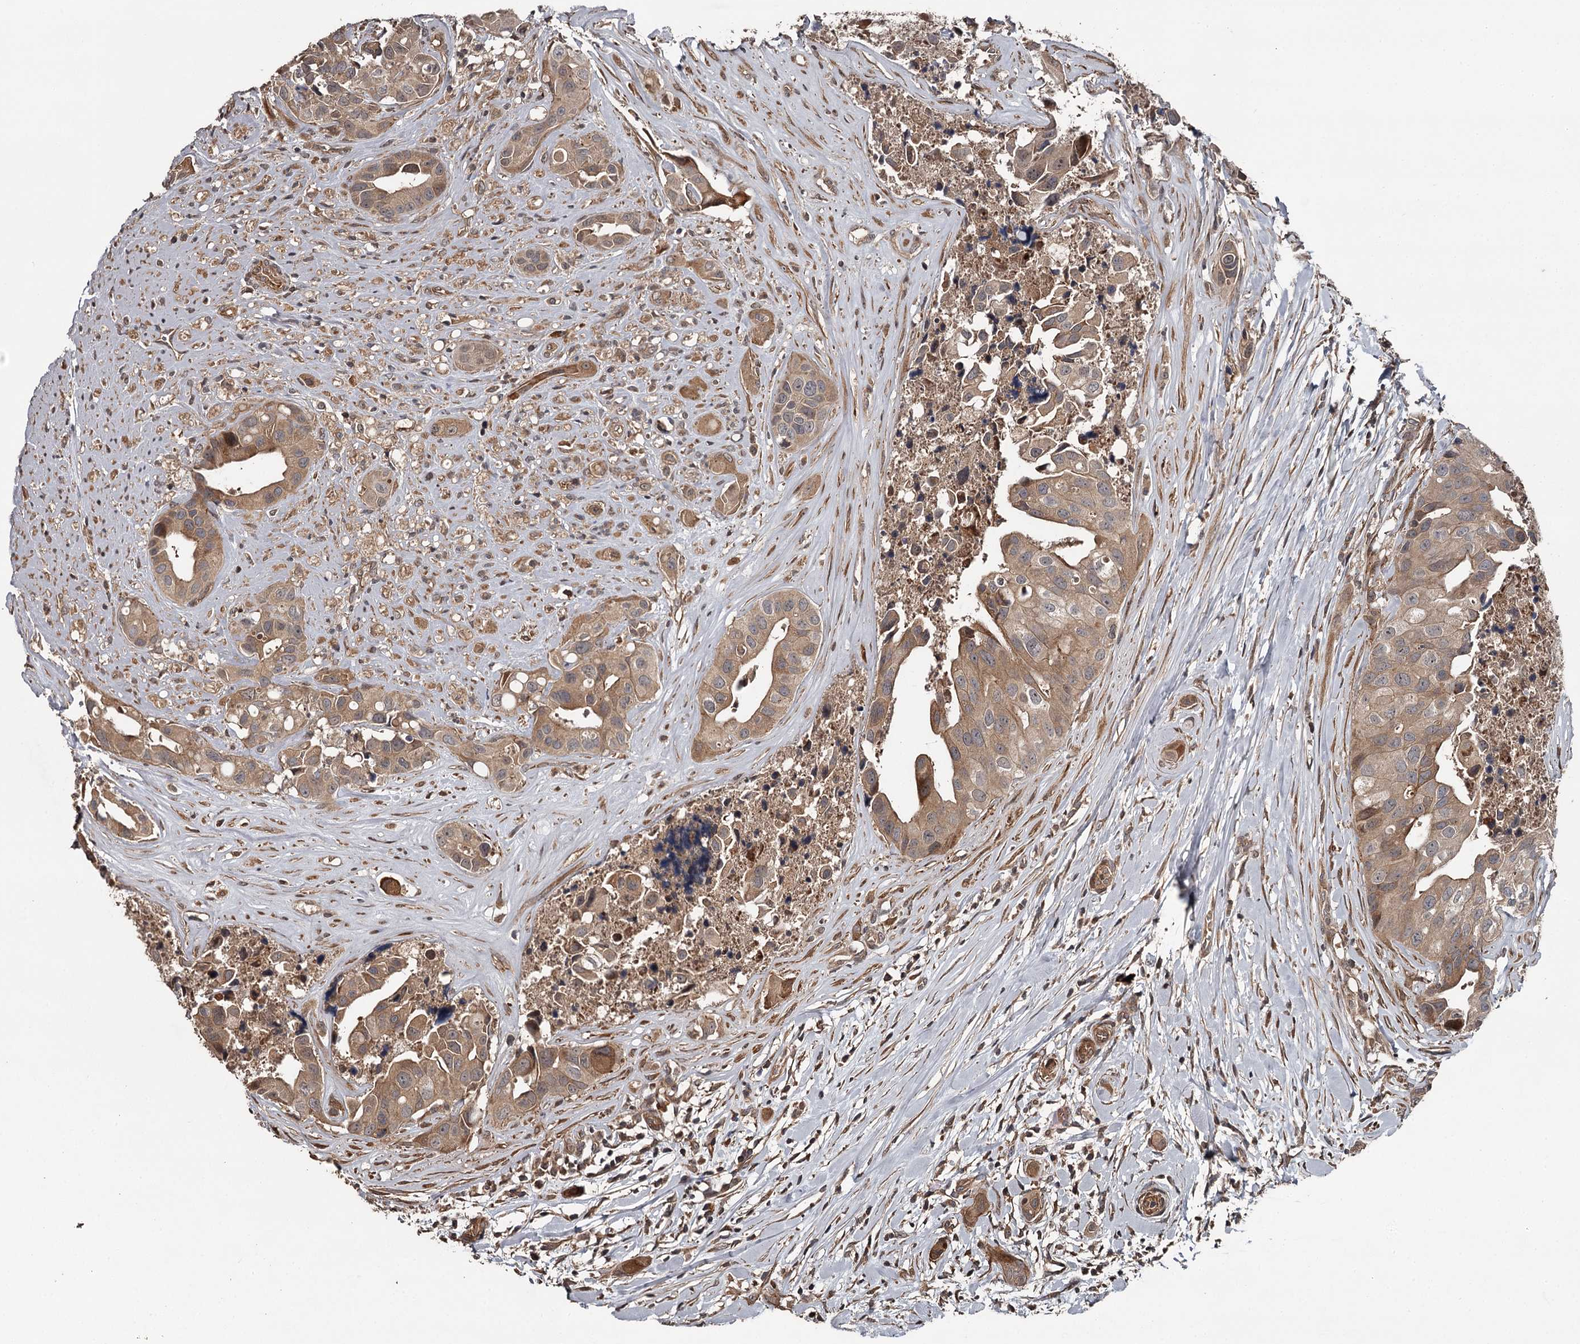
{"staining": {"intensity": "moderate", "quantity": ">75%", "location": "cytoplasmic/membranous"}, "tissue": "head and neck cancer", "cell_type": "Tumor cells", "image_type": "cancer", "snomed": [{"axis": "morphology", "description": "Adenocarcinoma, NOS"}, {"axis": "morphology", "description": "Adenocarcinoma, metastatic, NOS"}, {"axis": "topography", "description": "Head-Neck"}], "caption": "DAB (3,3'-diaminobenzidine) immunohistochemical staining of head and neck metastatic adenocarcinoma demonstrates moderate cytoplasmic/membranous protein positivity in approximately >75% of tumor cells.", "gene": "RAB21", "patient": {"sex": "male", "age": 75}}